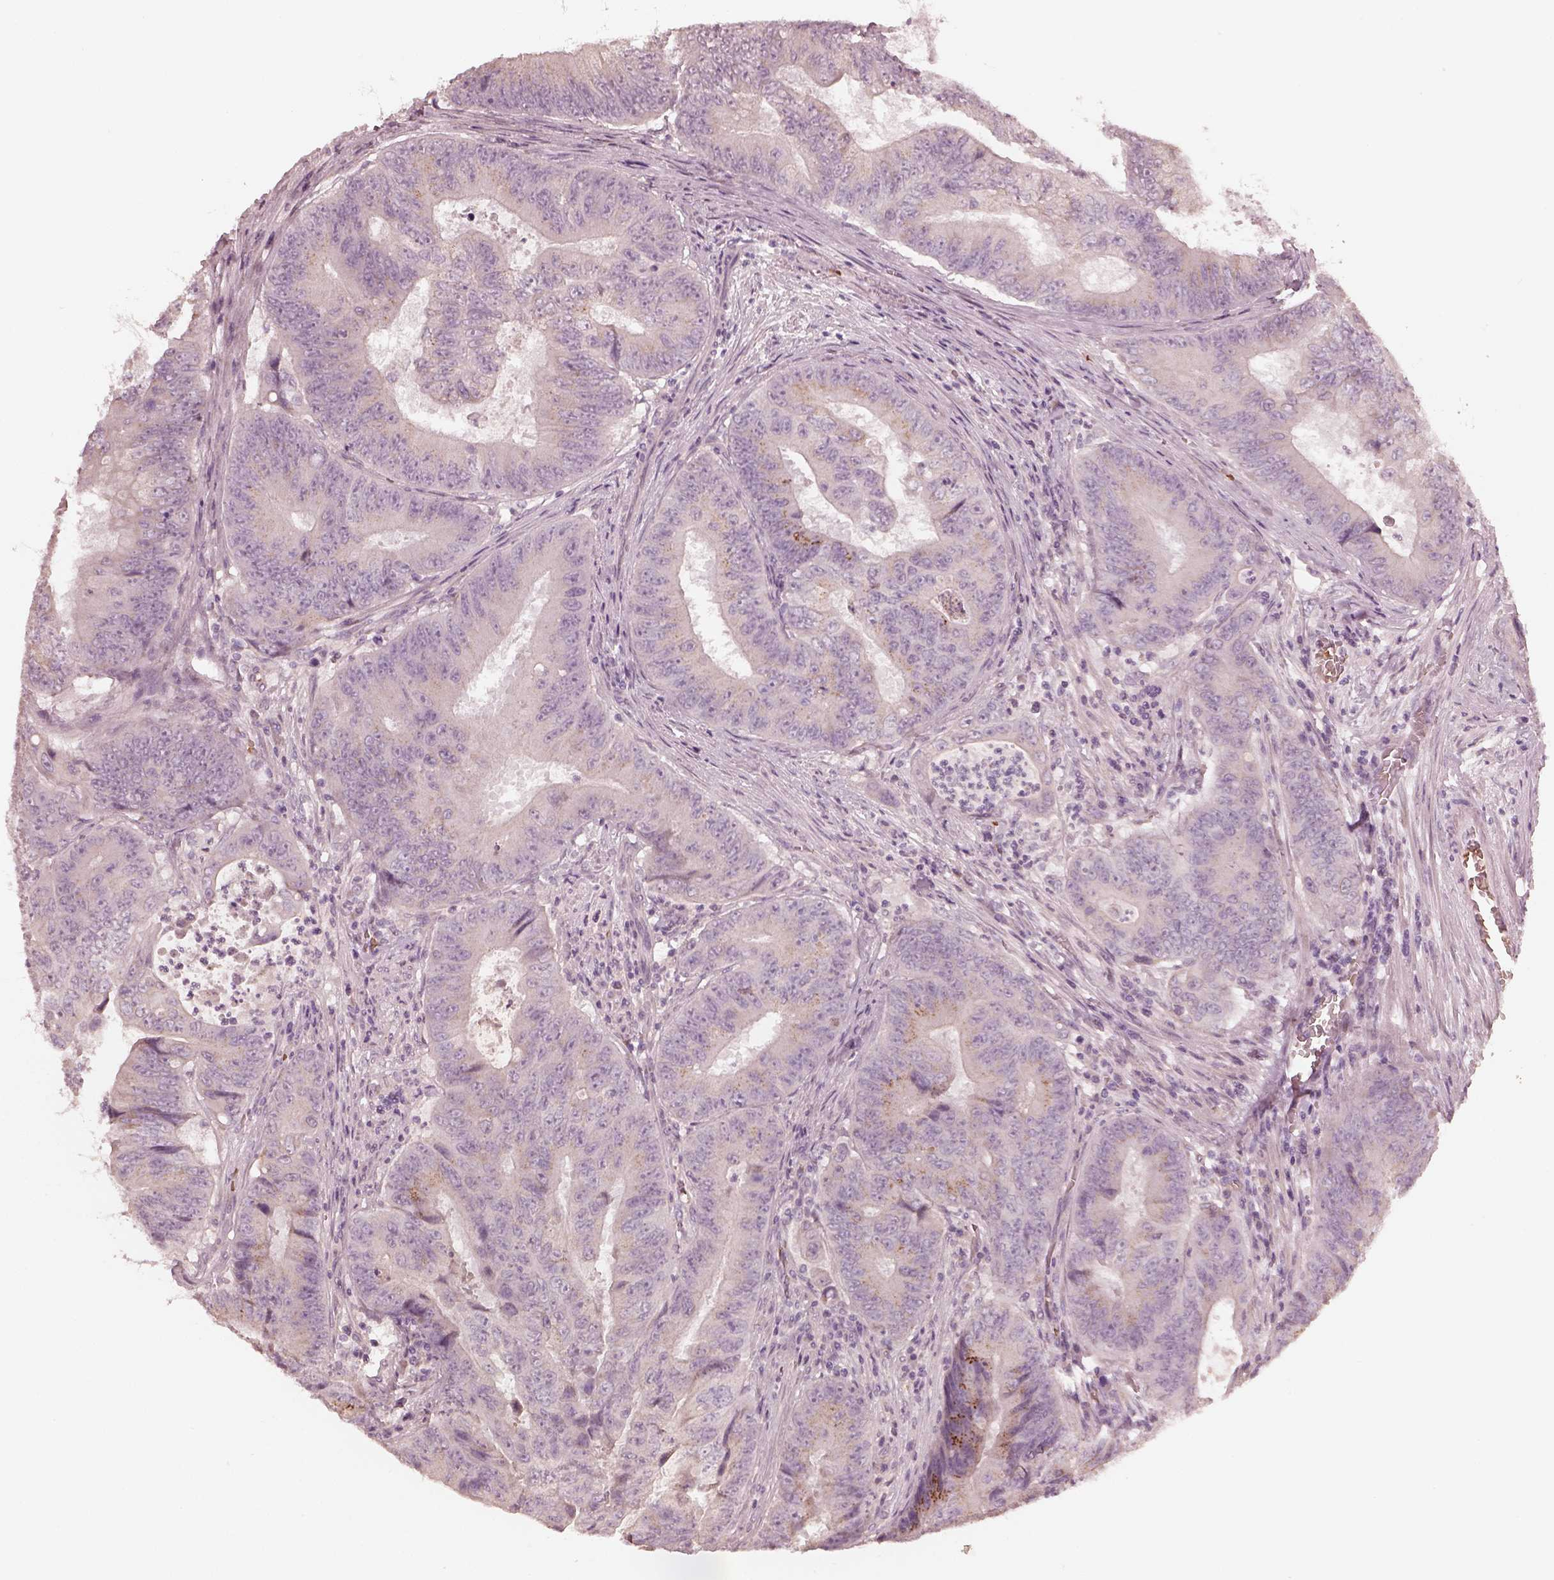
{"staining": {"intensity": "negative", "quantity": "none", "location": "none"}, "tissue": "colorectal cancer", "cell_type": "Tumor cells", "image_type": "cancer", "snomed": [{"axis": "morphology", "description": "Adenocarcinoma, NOS"}, {"axis": "topography", "description": "Colon"}], "caption": "Immunohistochemical staining of colorectal cancer (adenocarcinoma) exhibits no significant positivity in tumor cells.", "gene": "ANKLE1", "patient": {"sex": "female", "age": 48}}